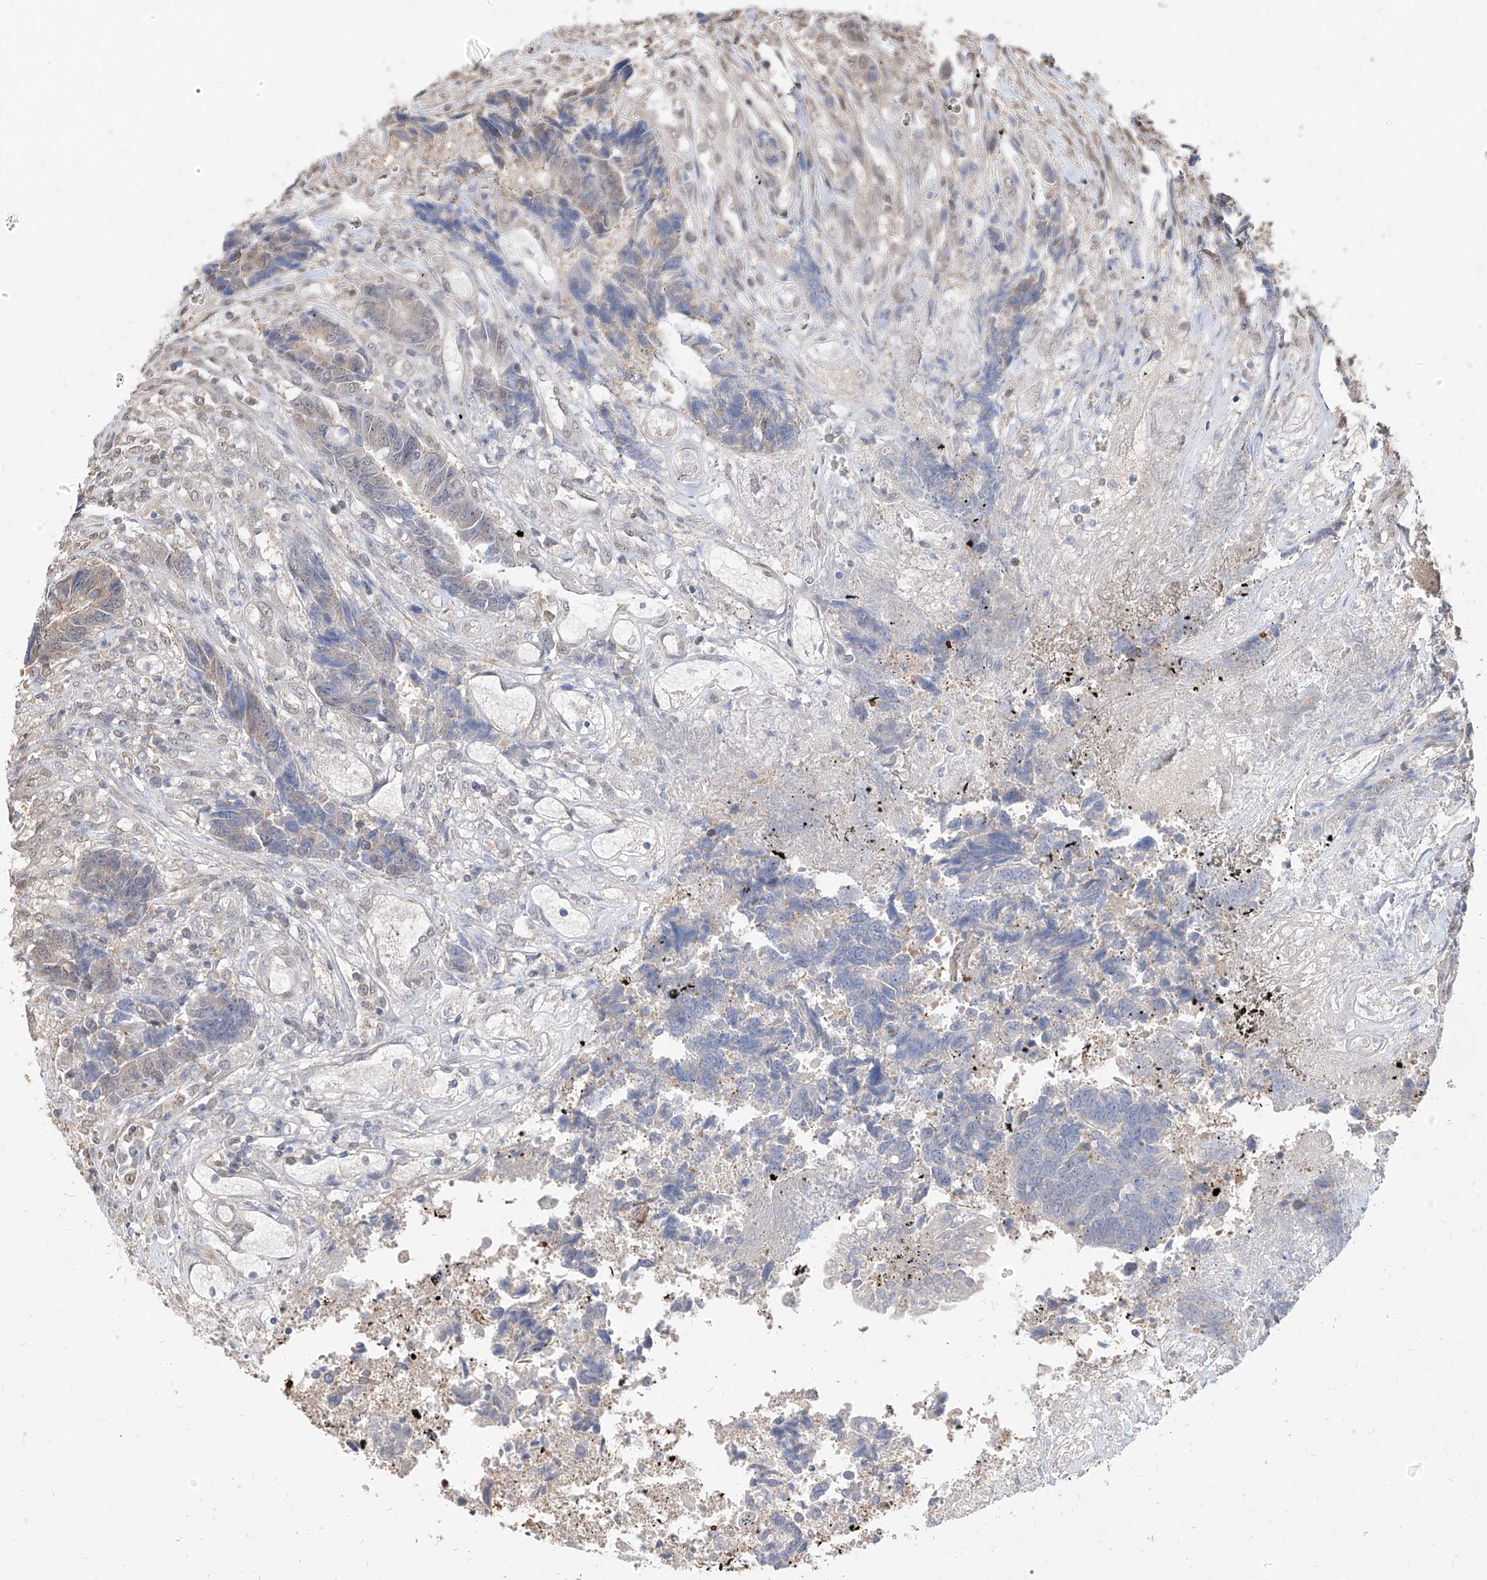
{"staining": {"intensity": "weak", "quantity": "<25%", "location": "cytoplasmic/membranous"}, "tissue": "colorectal cancer", "cell_type": "Tumor cells", "image_type": "cancer", "snomed": [{"axis": "morphology", "description": "Adenocarcinoma, NOS"}, {"axis": "topography", "description": "Rectum"}], "caption": "High magnification brightfield microscopy of colorectal cancer stained with DAB (3,3'-diaminobenzidine) (brown) and counterstained with hematoxylin (blue): tumor cells show no significant positivity. The staining is performed using DAB (3,3'-diaminobenzidine) brown chromogen with nuclei counter-stained in using hematoxylin.", "gene": "C8orf82", "patient": {"sex": "male", "age": 84}}